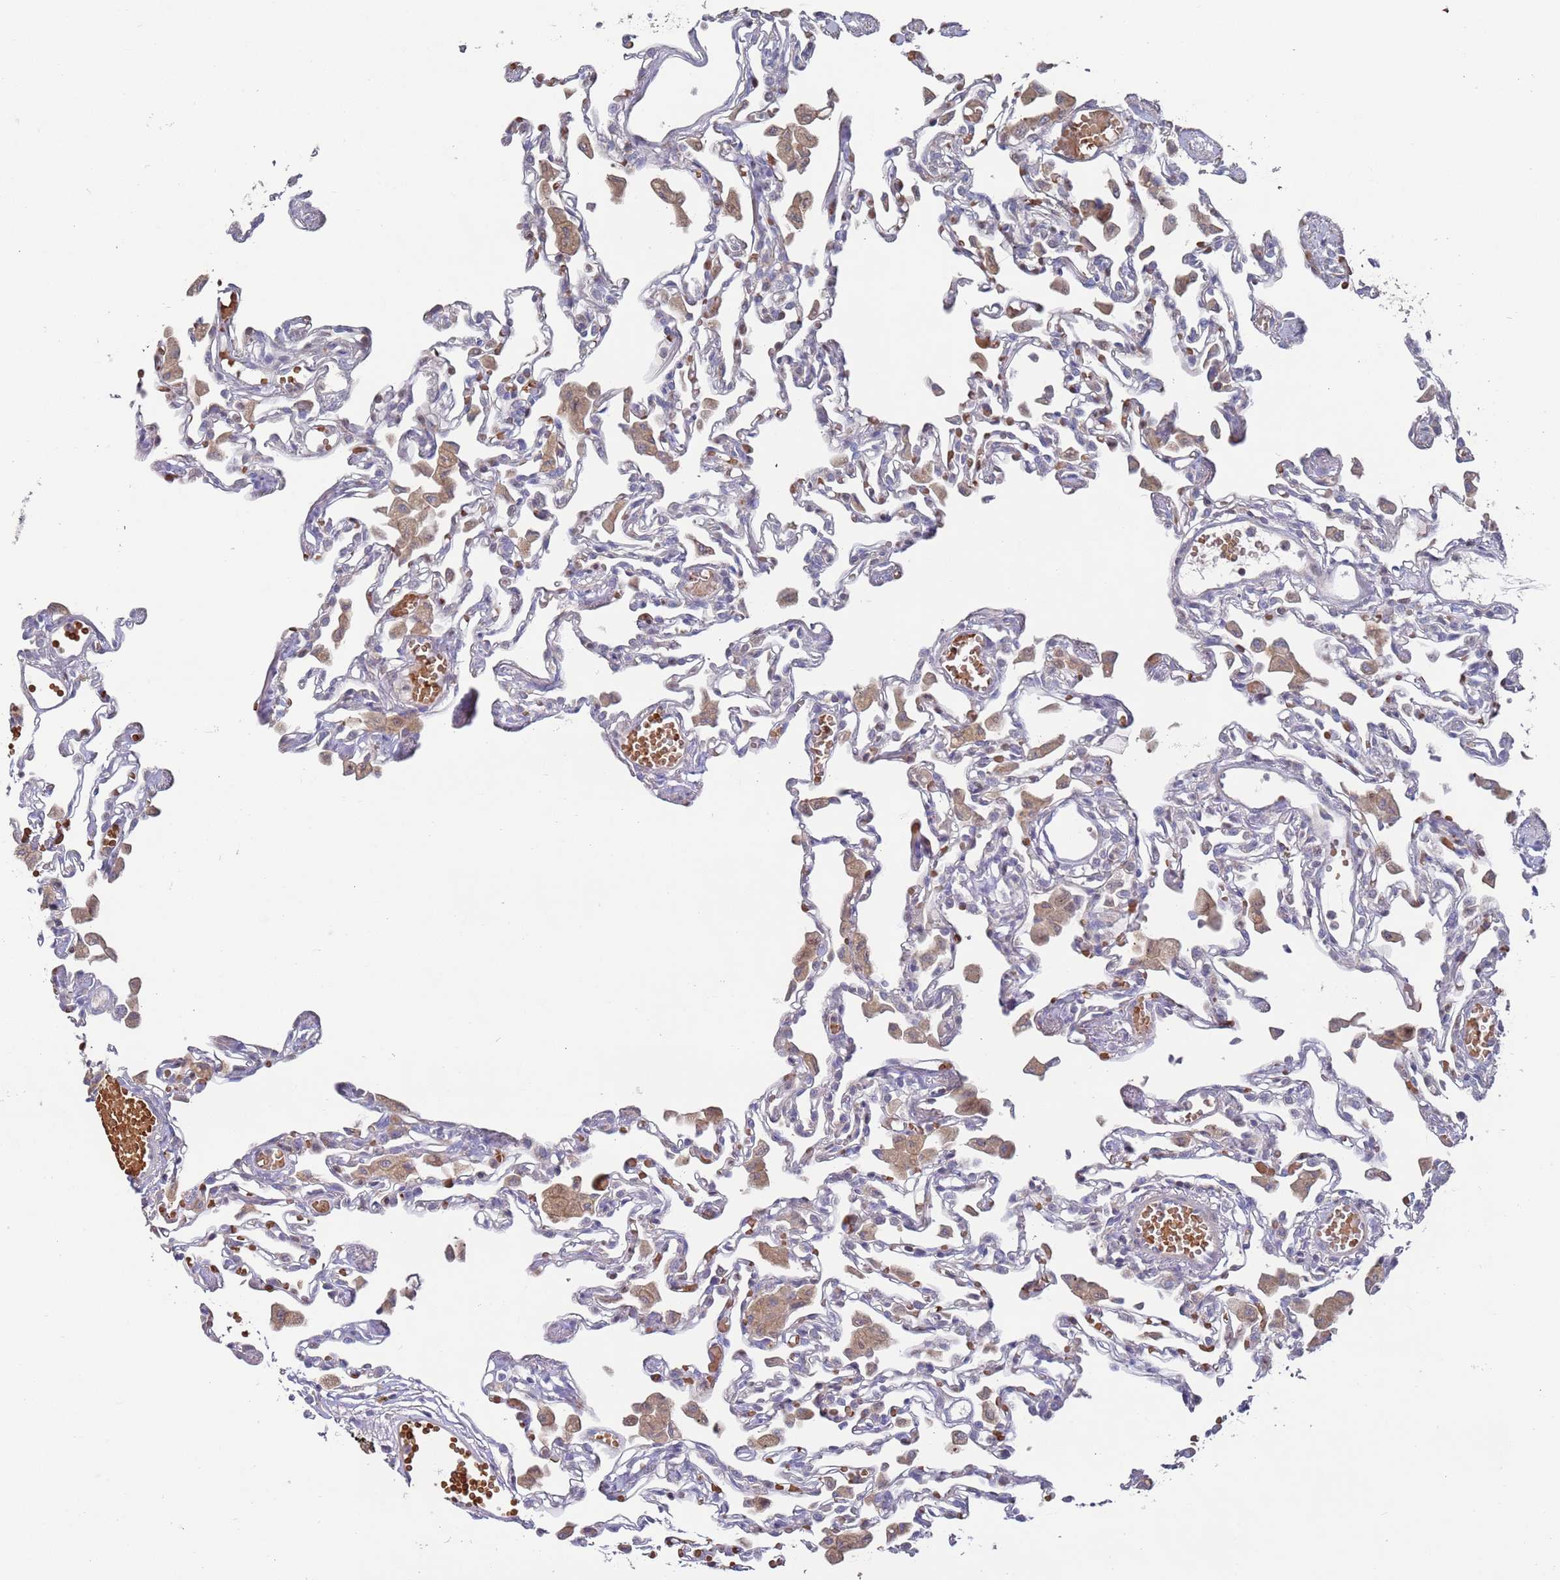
{"staining": {"intensity": "negative", "quantity": "none", "location": "none"}, "tissue": "lung", "cell_type": "Alveolar cells", "image_type": "normal", "snomed": [{"axis": "morphology", "description": "Normal tissue, NOS"}, {"axis": "topography", "description": "Bronchus"}, {"axis": "topography", "description": "Lung"}], "caption": "Immunohistochemical staining of unremarkable human lung shows no significant expression in alveolar cells.", "gene": "LACC1", "patient": {"sex": "female", "age": 49}}